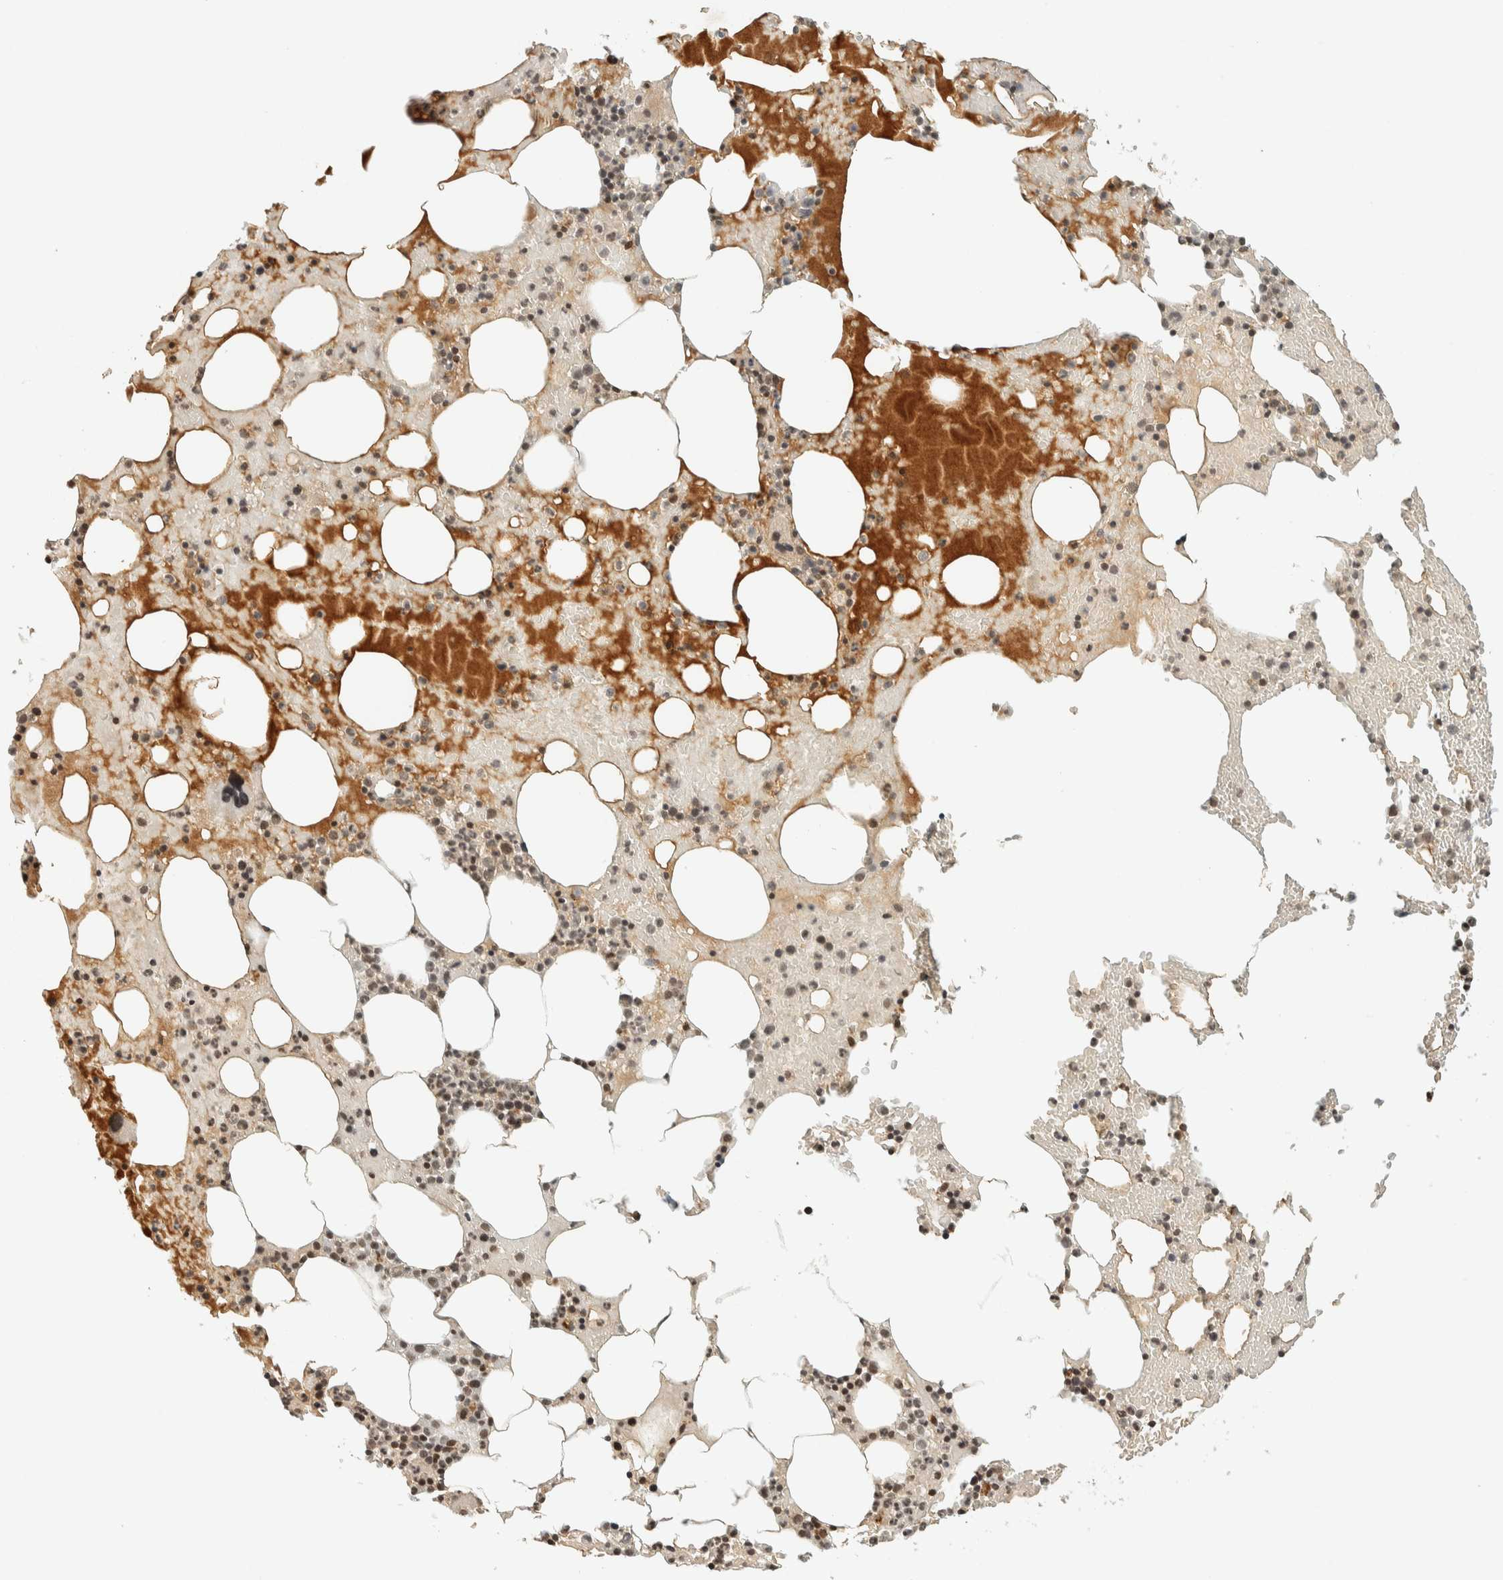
{"staining": {"intensity": "moderate", "quantity": "<25%", "location": "cytoplasmic/membranous,nuclear"}, "tissue": "bone marrow", "cell_type": "Hematopoietic cells", "image_type": "normal", "snomed": [{"axis": "morphology", "description": "Normal tissue, NOS"}, {"axis": "morphology", "description": "Inflammation, NOS"}, {"axis": "topography", "description": "Bone marrow"}], "caption": "Immunohistochemical staining of unremarkable human bone marrow reveals moderate cytoplasmic/membranous,nuclear protein positivity in approximately <25% of hematopoietic cells.", "gene": "KIFAP3", "patient": {"sex": "male", "age": 68}}